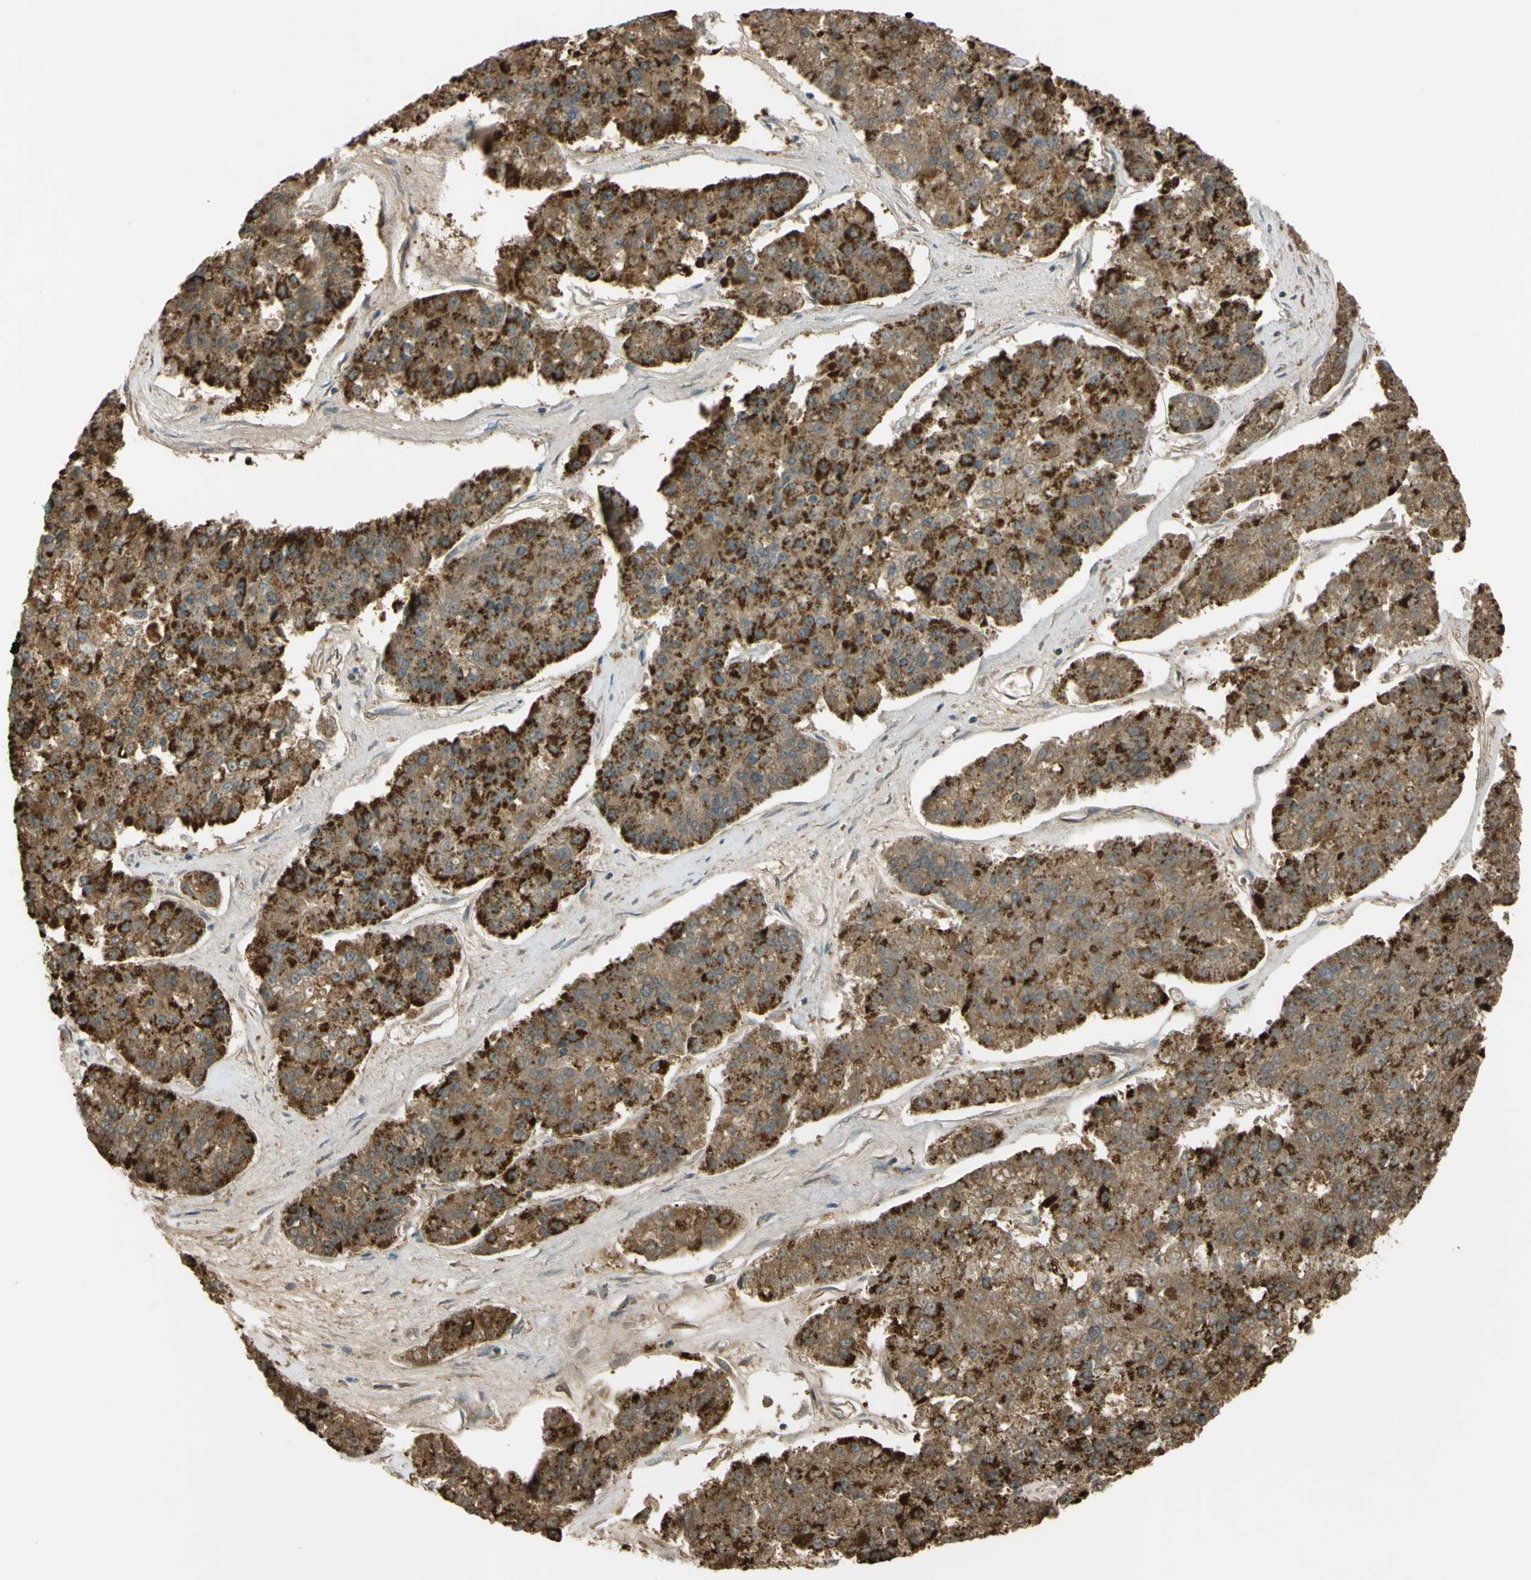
{"staining": {"intensity": "strong", "quantity": ">75%", "location": "cytoplasmic/membranous"}, "tissue": "pancreatic cancer", "cell_type": "Tumor cells", "image_type": "cancer", "snomed": [{"axis": "morphology", "description": "Adenocarcinoma, NOS"}, {"axis": "topography", "description": "Pancreas"}], "caption": "This is a histology image of IHC staining of pancreatic adenocarcinoma, which shows strong positivity in the cytoplasmic/membranous of tumor cells.", "gene": "FLII", "patient": {"sex": "male", "age": 50}}